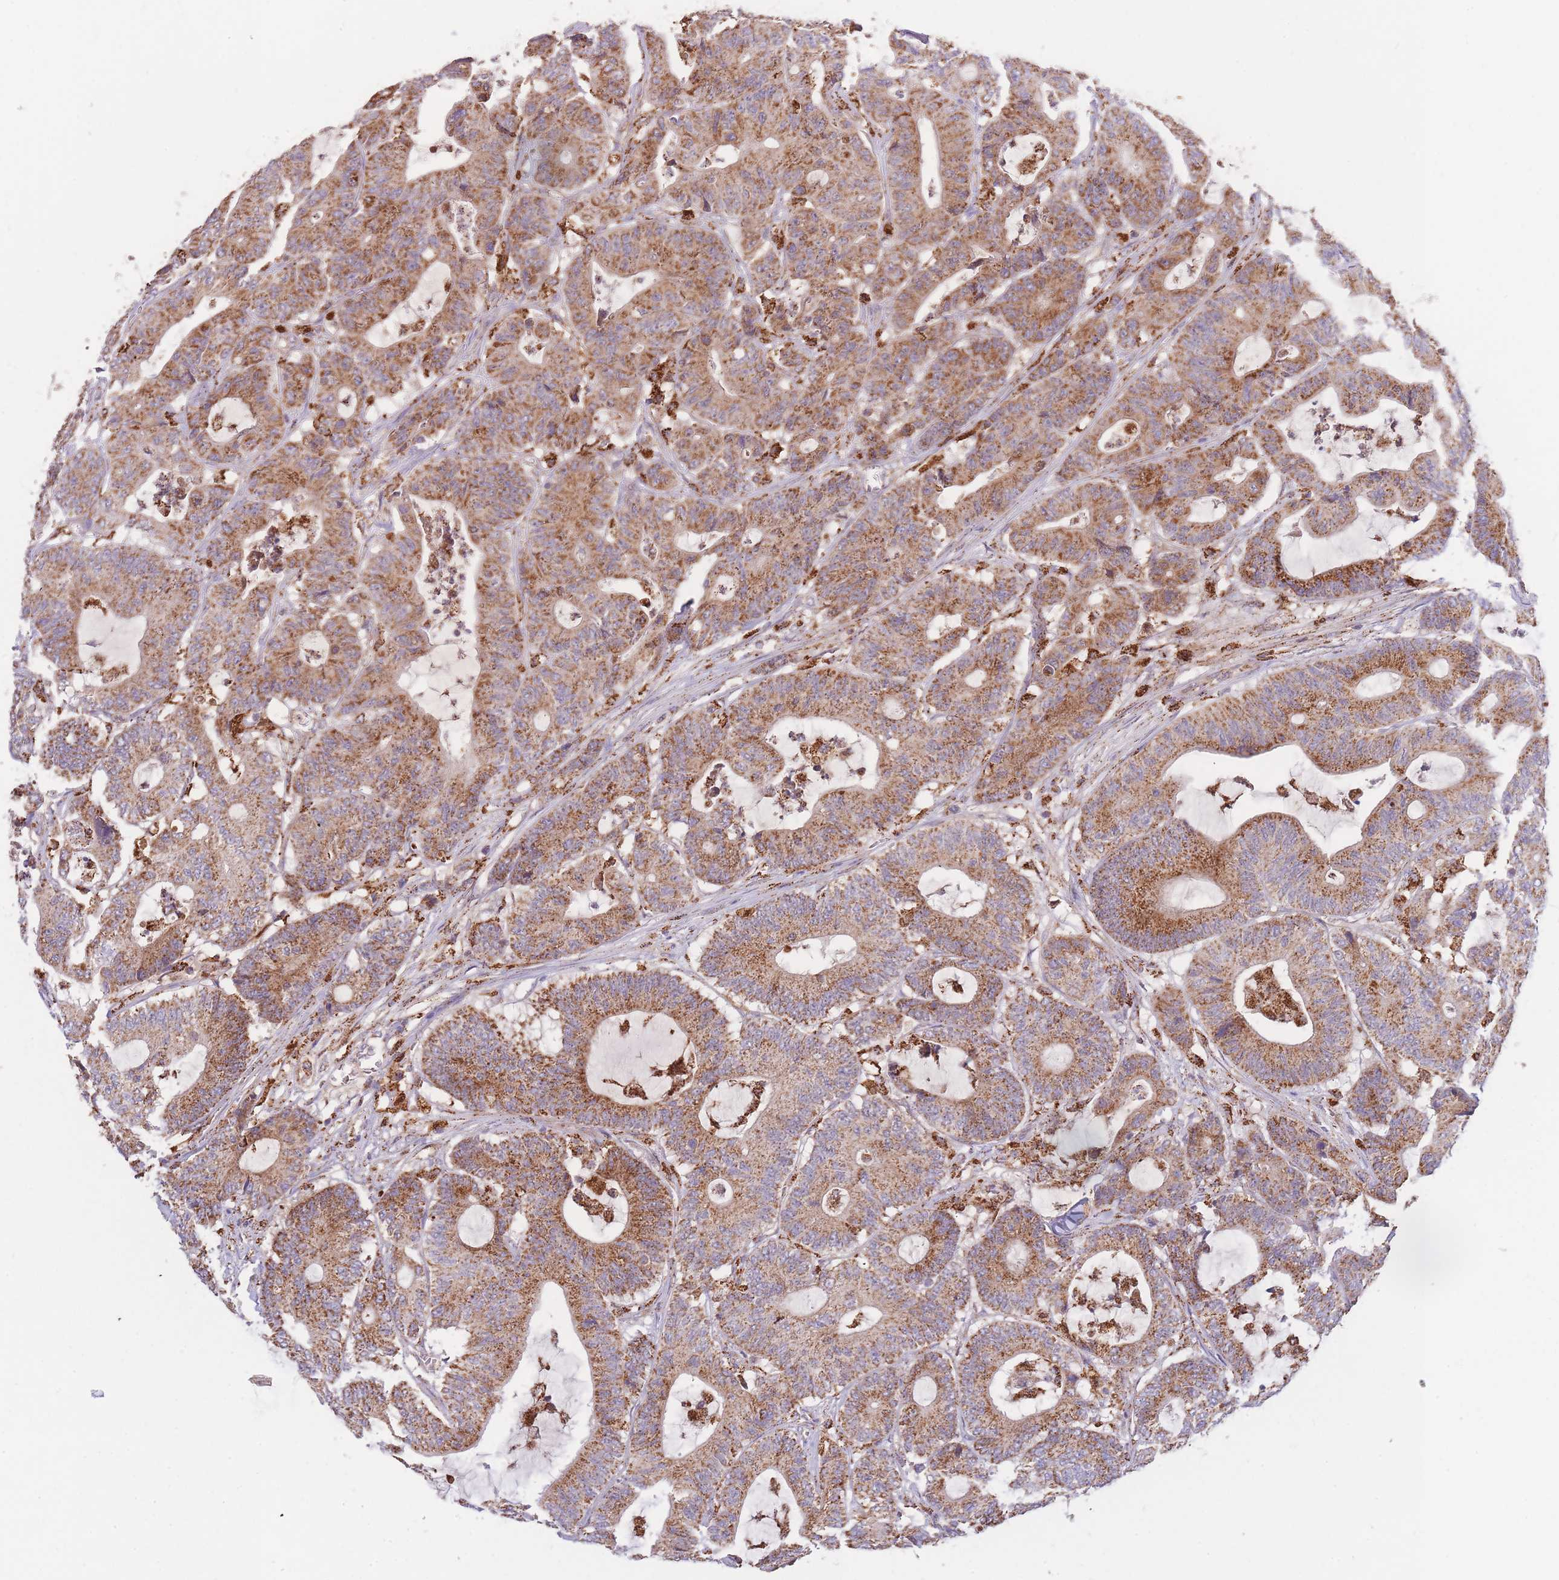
{"staining": {"intensity": "moderate", "quantity": ">75%", "location": "cytoplasmic/membranous"}, "tissue": "colorectal cancer", "cell_type": "Tumor cells", "image_type": "cancer", "snomed": [{"axis": "morphology", "description": "Adenocarcinoma, NOS"}, {"axis": "topography", "description": "Colon"}], "caption": "Tumor cells demonstrate medium levels of moderate cytoplasmic/membranous positivity in about >75% of cells in colorectal adenocarcinoma.", "gene": "MRPL17", "patient": {"sex": "female", "age": 84}}